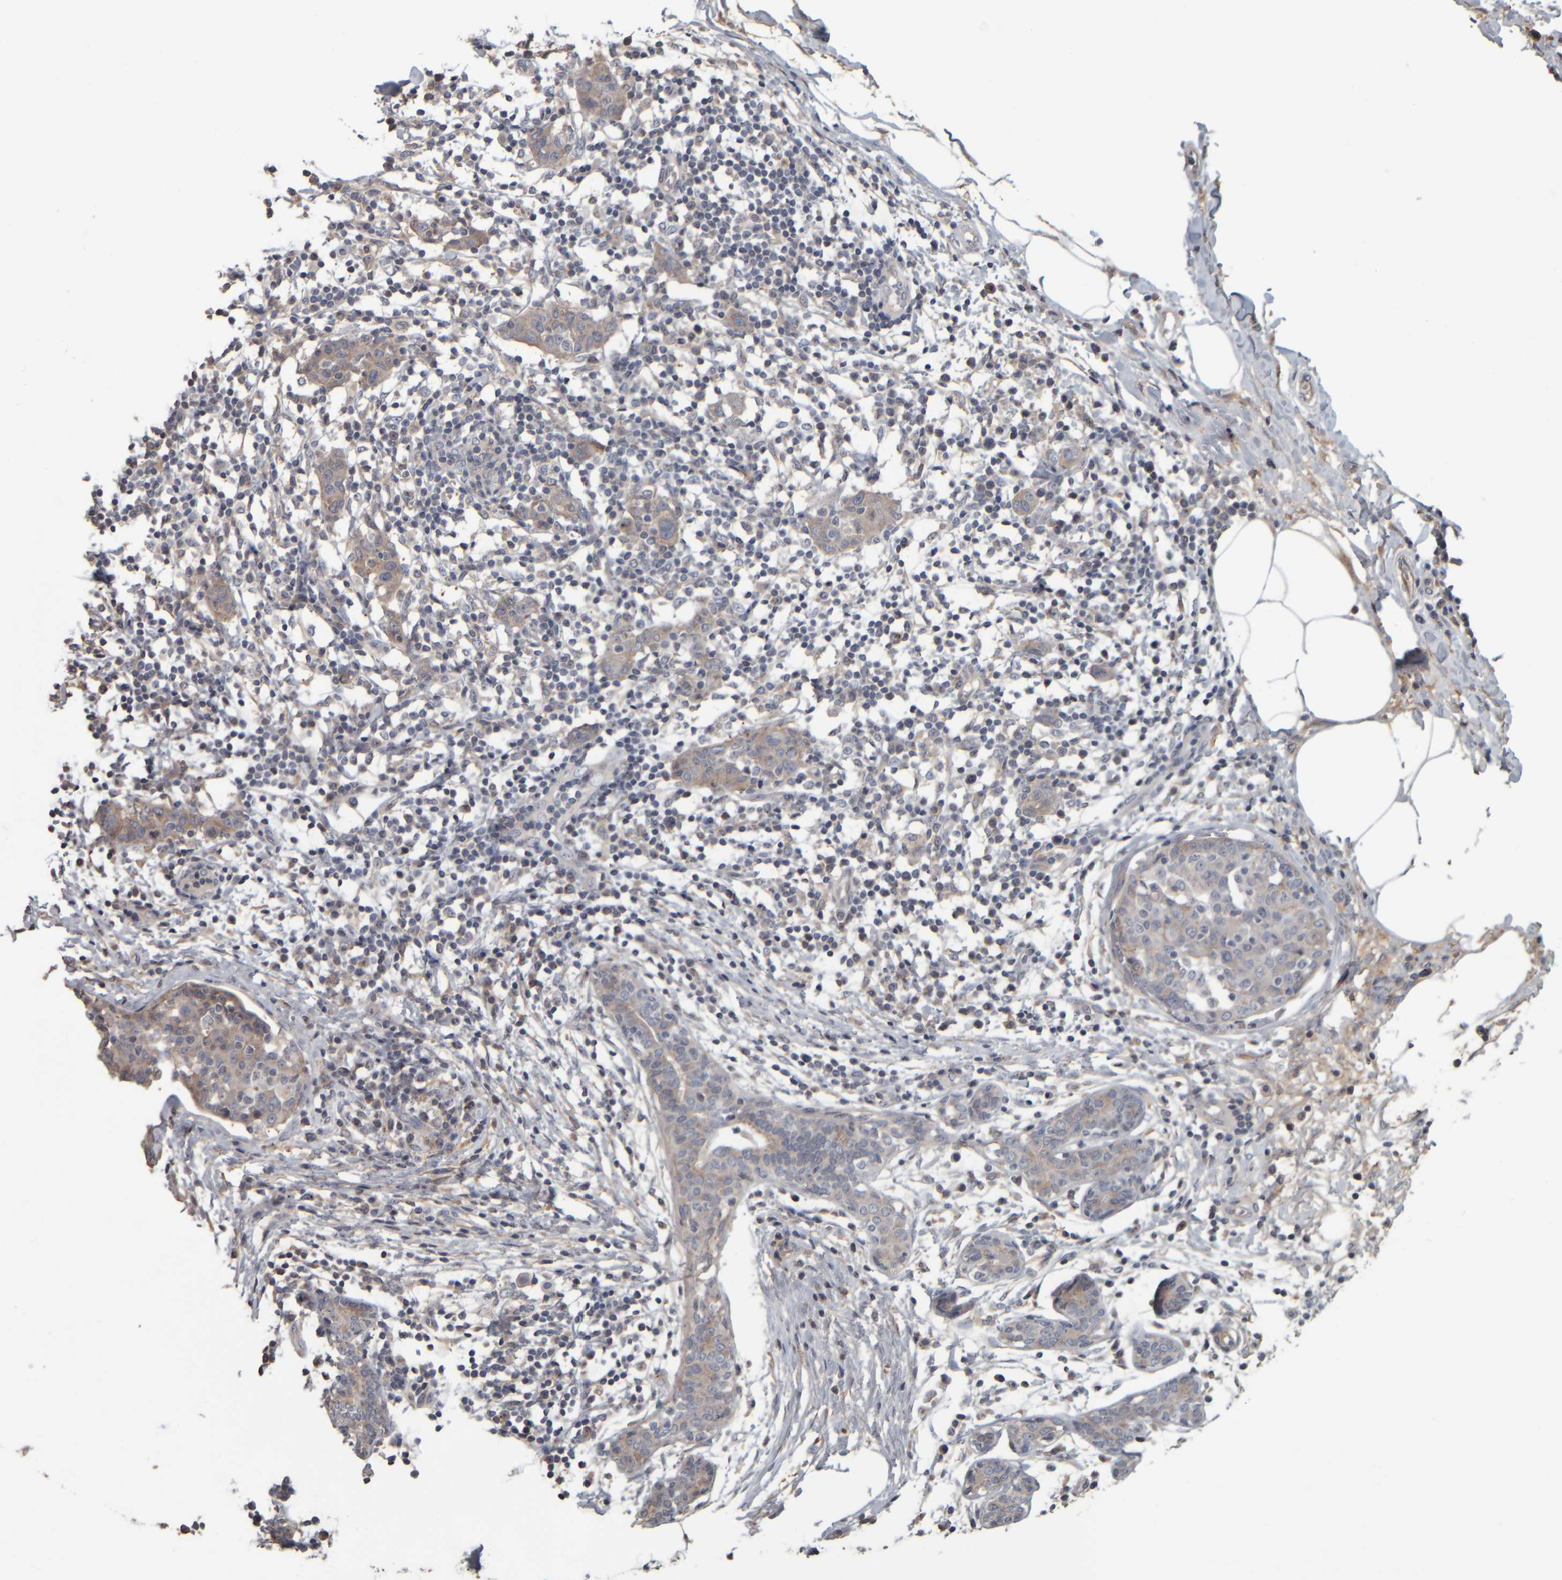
{"staining": {"intensity": "weak", "quantity": ">75%", "location": "cytoplasmic/membranous"}, "tissue": "breast cancer", "cell_type": "Tumor cells", "image_type": "cancer", "snomed": [{"axis": "morphology", "description": "Normal tissue, NOS"}, {"axis": "morphology", "description": "Duct carcinoma"}, {"axis": "topography", "description": "Breast"}], "caption": "Immunohistochemical staining of breast cancer (intraductal carcinoma) displays low levels of weak cytoplasmic/membranous staining in approximately >75% of tumor cells.", "gene": "CAVIN4", "patient": {"sex": "female", "age": 37}}